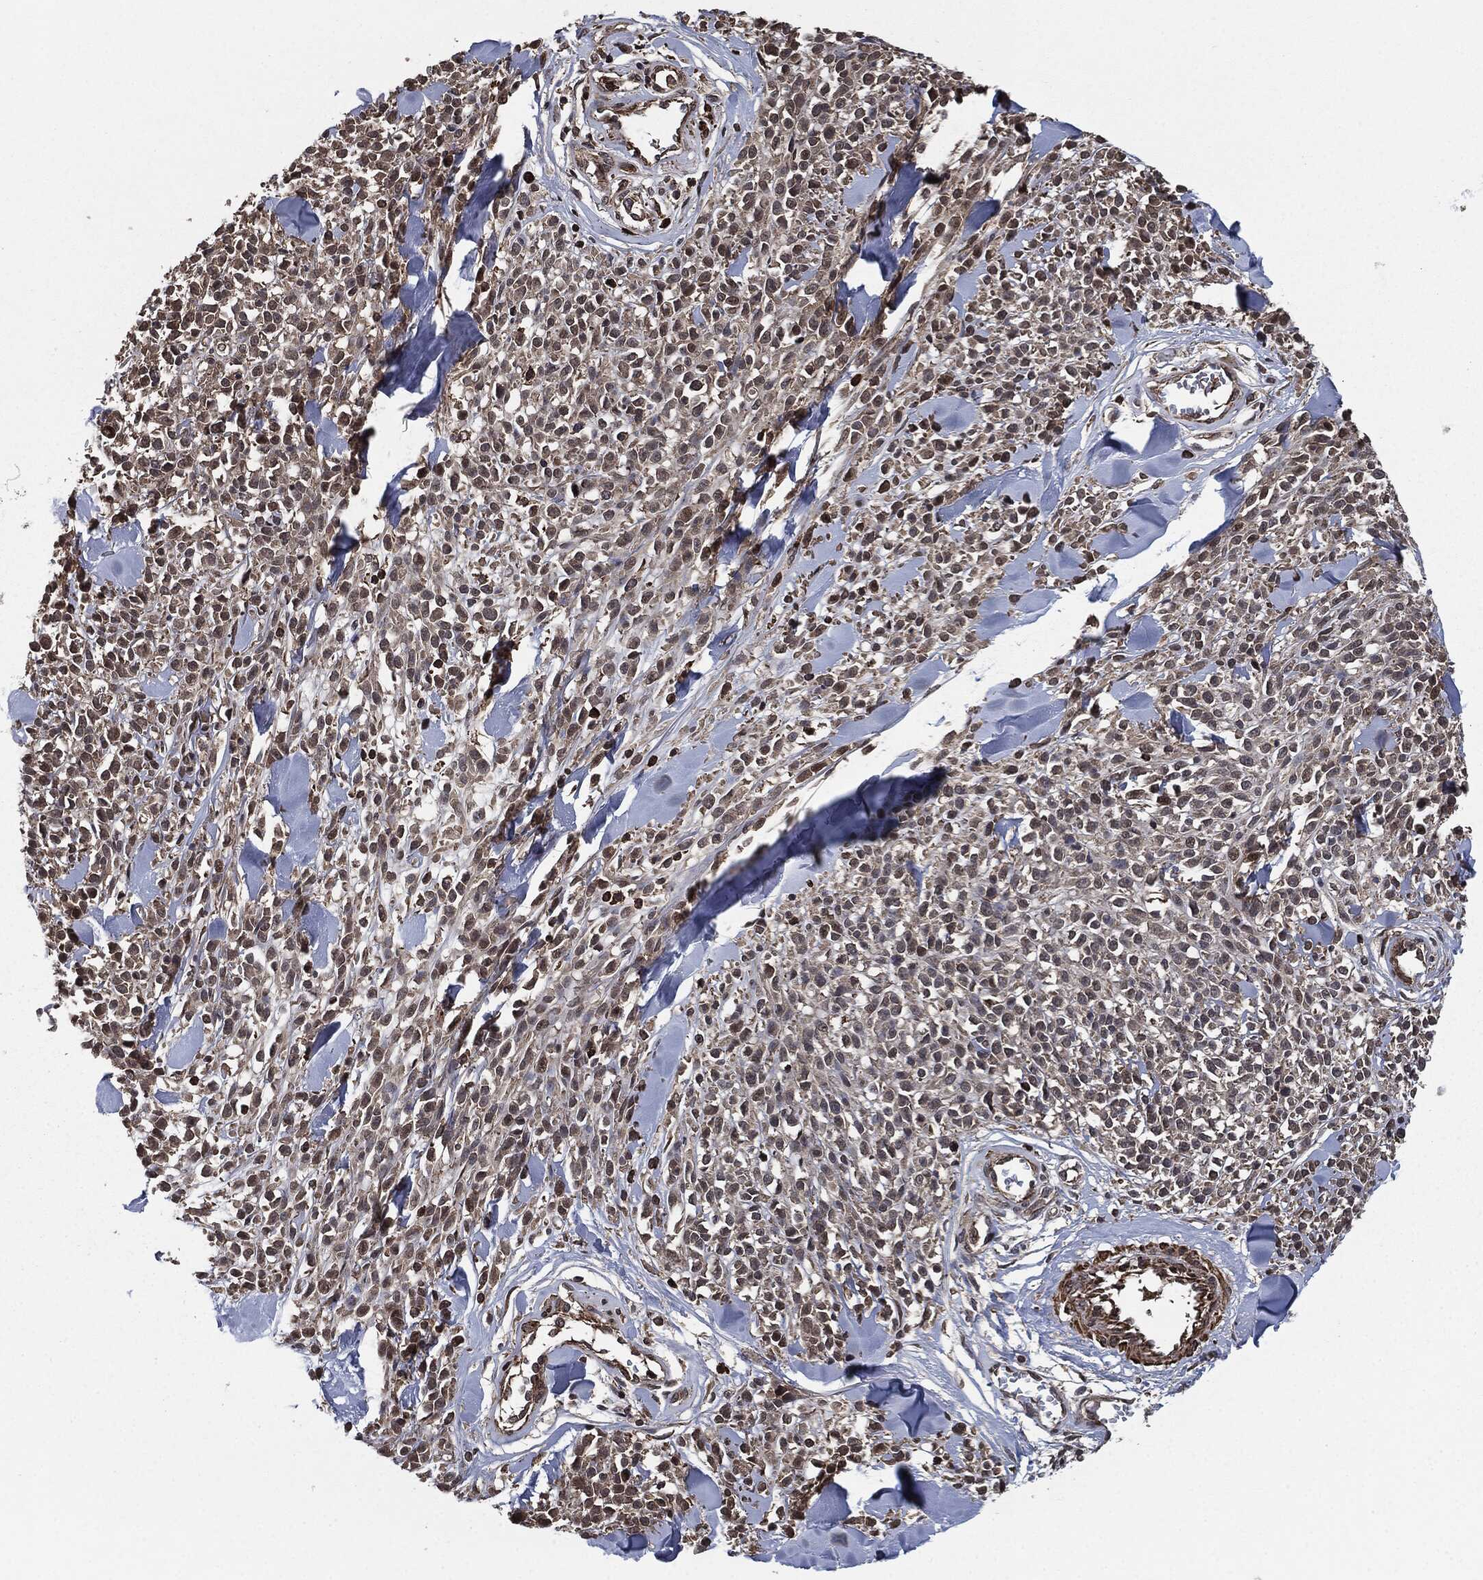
{"staining": {"intensity": "negative", "quantity": "none", "location": "none"}, "tissue": "melanoma", "cell_type": "Tumor cells", "image_type": "cancer", "snomed": [{"axis": "morphology", "description": "Malignant melanoma, NOS"}, {"axis": "topography", "description": "Skin"}, {"axis": "topography", "description": "Skin of trunk"}], "caption": "Tumor cells show no significant protein expression in malignant melanoma. The staining was performed using DAB (3,3'-diaminobenzidine) to visualize the protein expression in brown, while the nuclei were stained in blue with hematoxylin (Magnification: 20x).", "gene": "UBR1", "patient": {"sex": "male", "age": 74}}